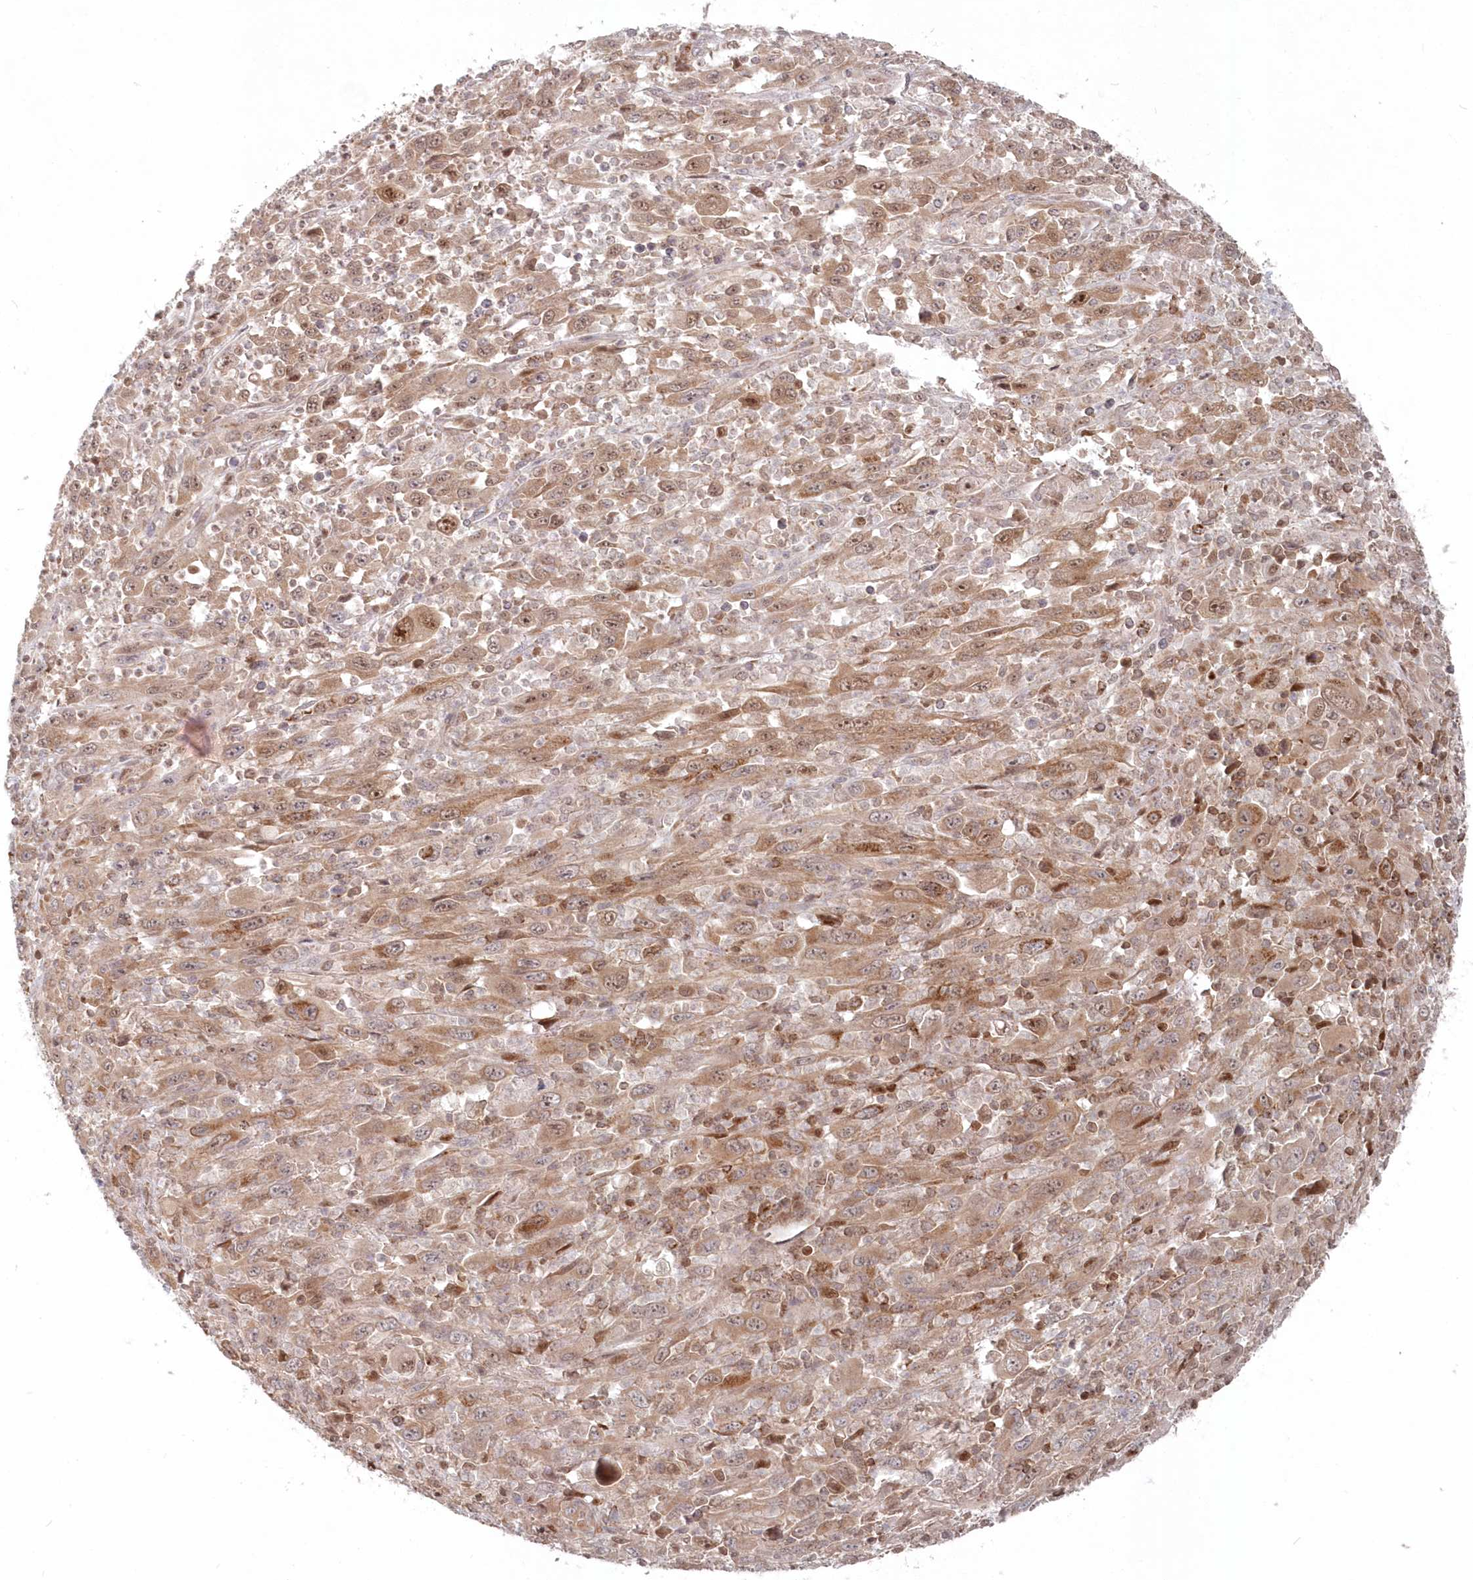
{"staining": {"intensity": "moderate", "quantity": ">75%", "location": "cytoplasmic/membranous,nuclear"}, "tissue": "melanoma", "cell_type": "Tumor cells", "image_type": "cancer", "snomed": [{"axis": "morphology", "description": "Malignant melanoma, Metastatic site"}, {"axis": "topography", "description": "Skin"}], "caption": "Protein analysis of malignant melanoma (metastatic site) tissue reveals moderate cytoplasmic/membranous and nuclear positivity in approximately >75% of tumor cells. (DAB IHC, brown staining for protein, blue staining for nuclei).", "gene": "ABHD14B", "patient": {"sex": "female", "age": 56}}